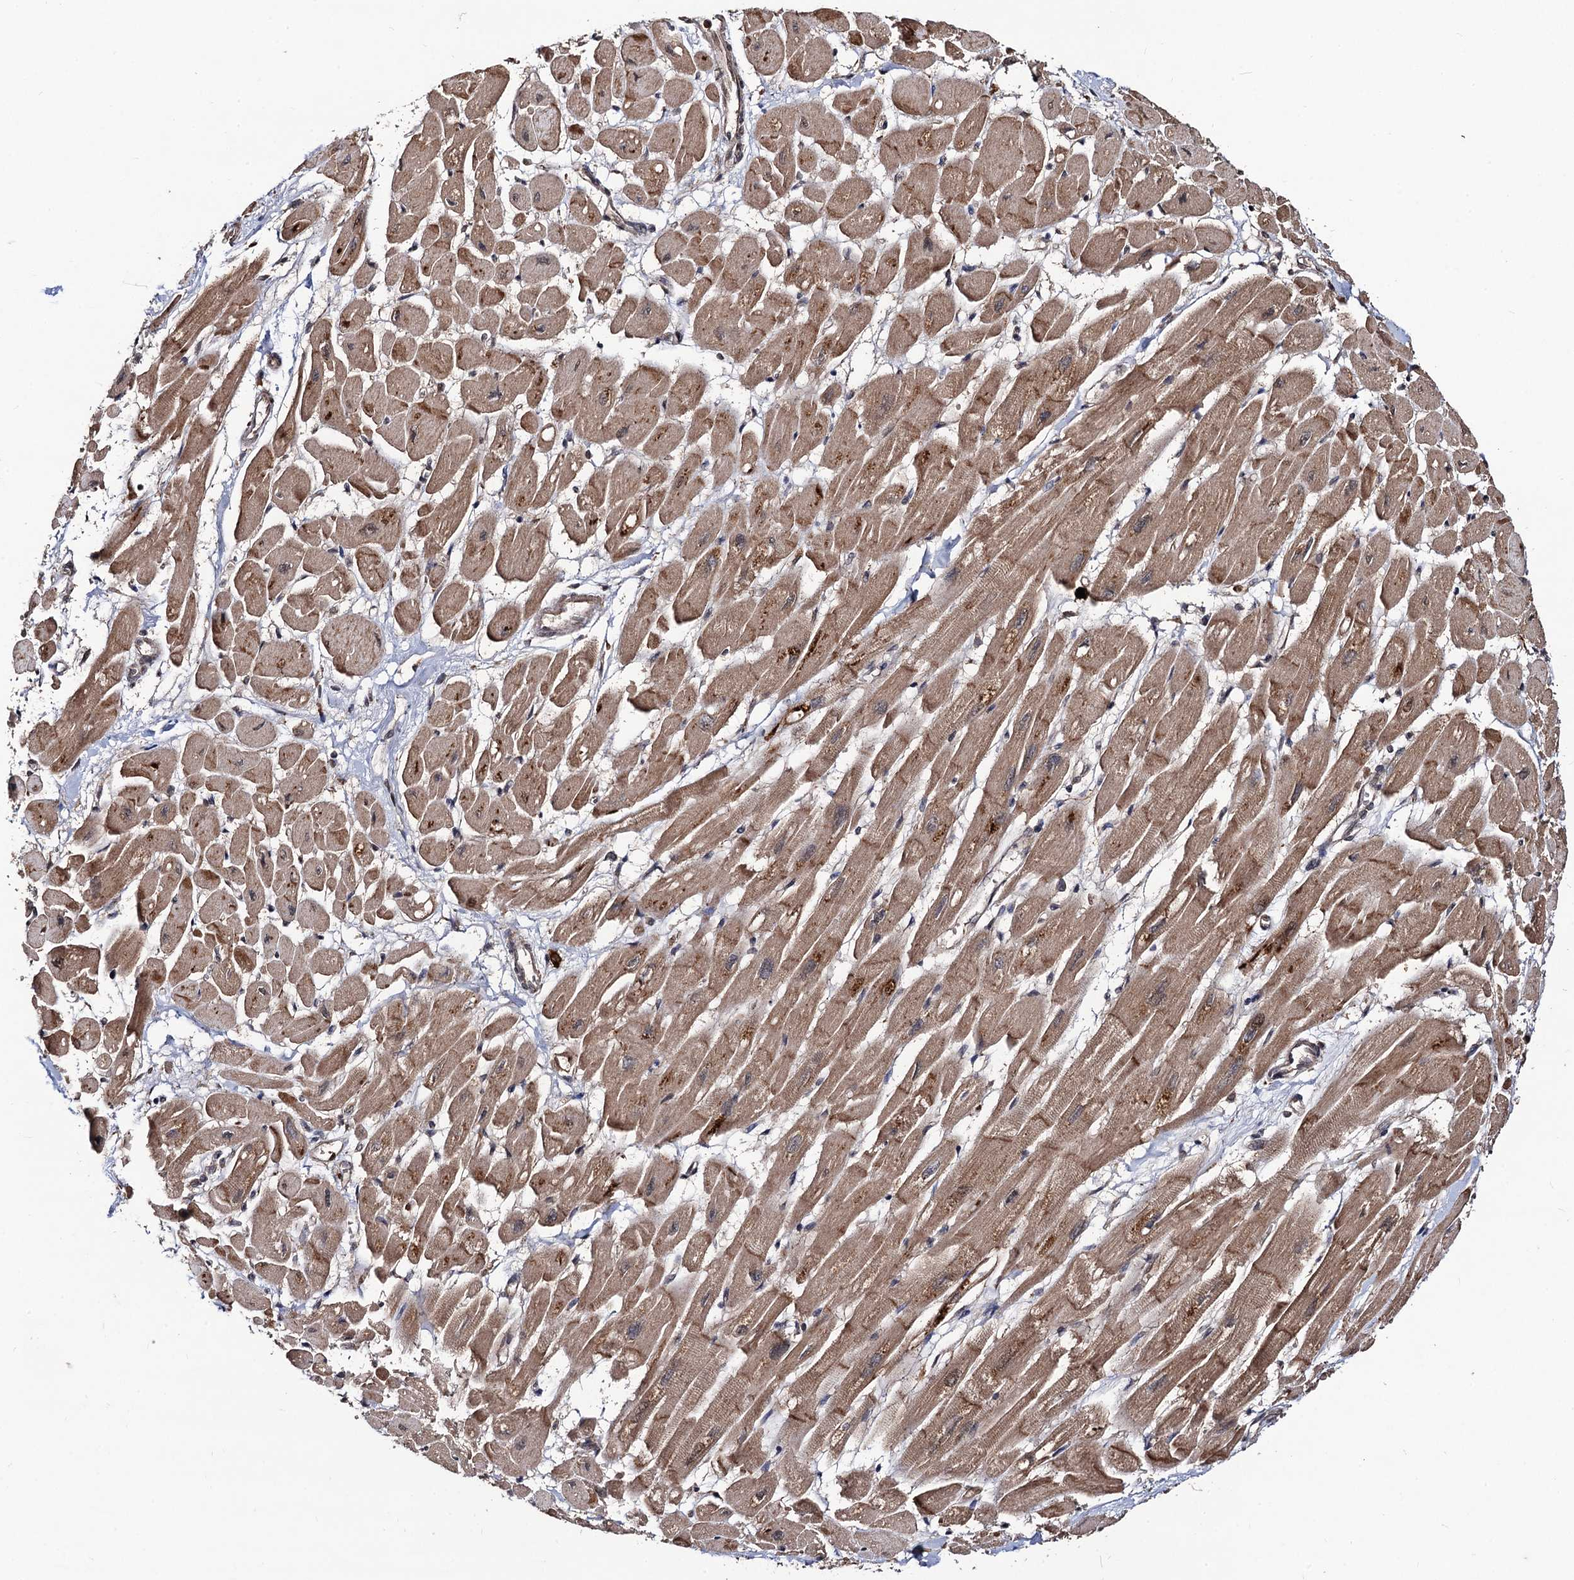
{"staining": {"intensity": "moderate", "quantity": ">75%", "location": "cytoplasmic/membranous,nuclear"}, "tissue": "heart muscle", "cell_type": "Cardiomyocytes", "image_type": "normal", "snomed": [{"axis": "morphology", "description": "Normal tissue, NOS"}, {"axis": "topography", "description": "Heart"}], "caption": "Moderate cytoplasmic/membranous,nuclear protein positivity is seen in about >75% of cardiomyocytes in heart muscle. The protein of interest is shown in brown color, while the nuclei are stained blue.", "gene": "SFSWAP", "patient": {"sex": "female", "age": 54}}